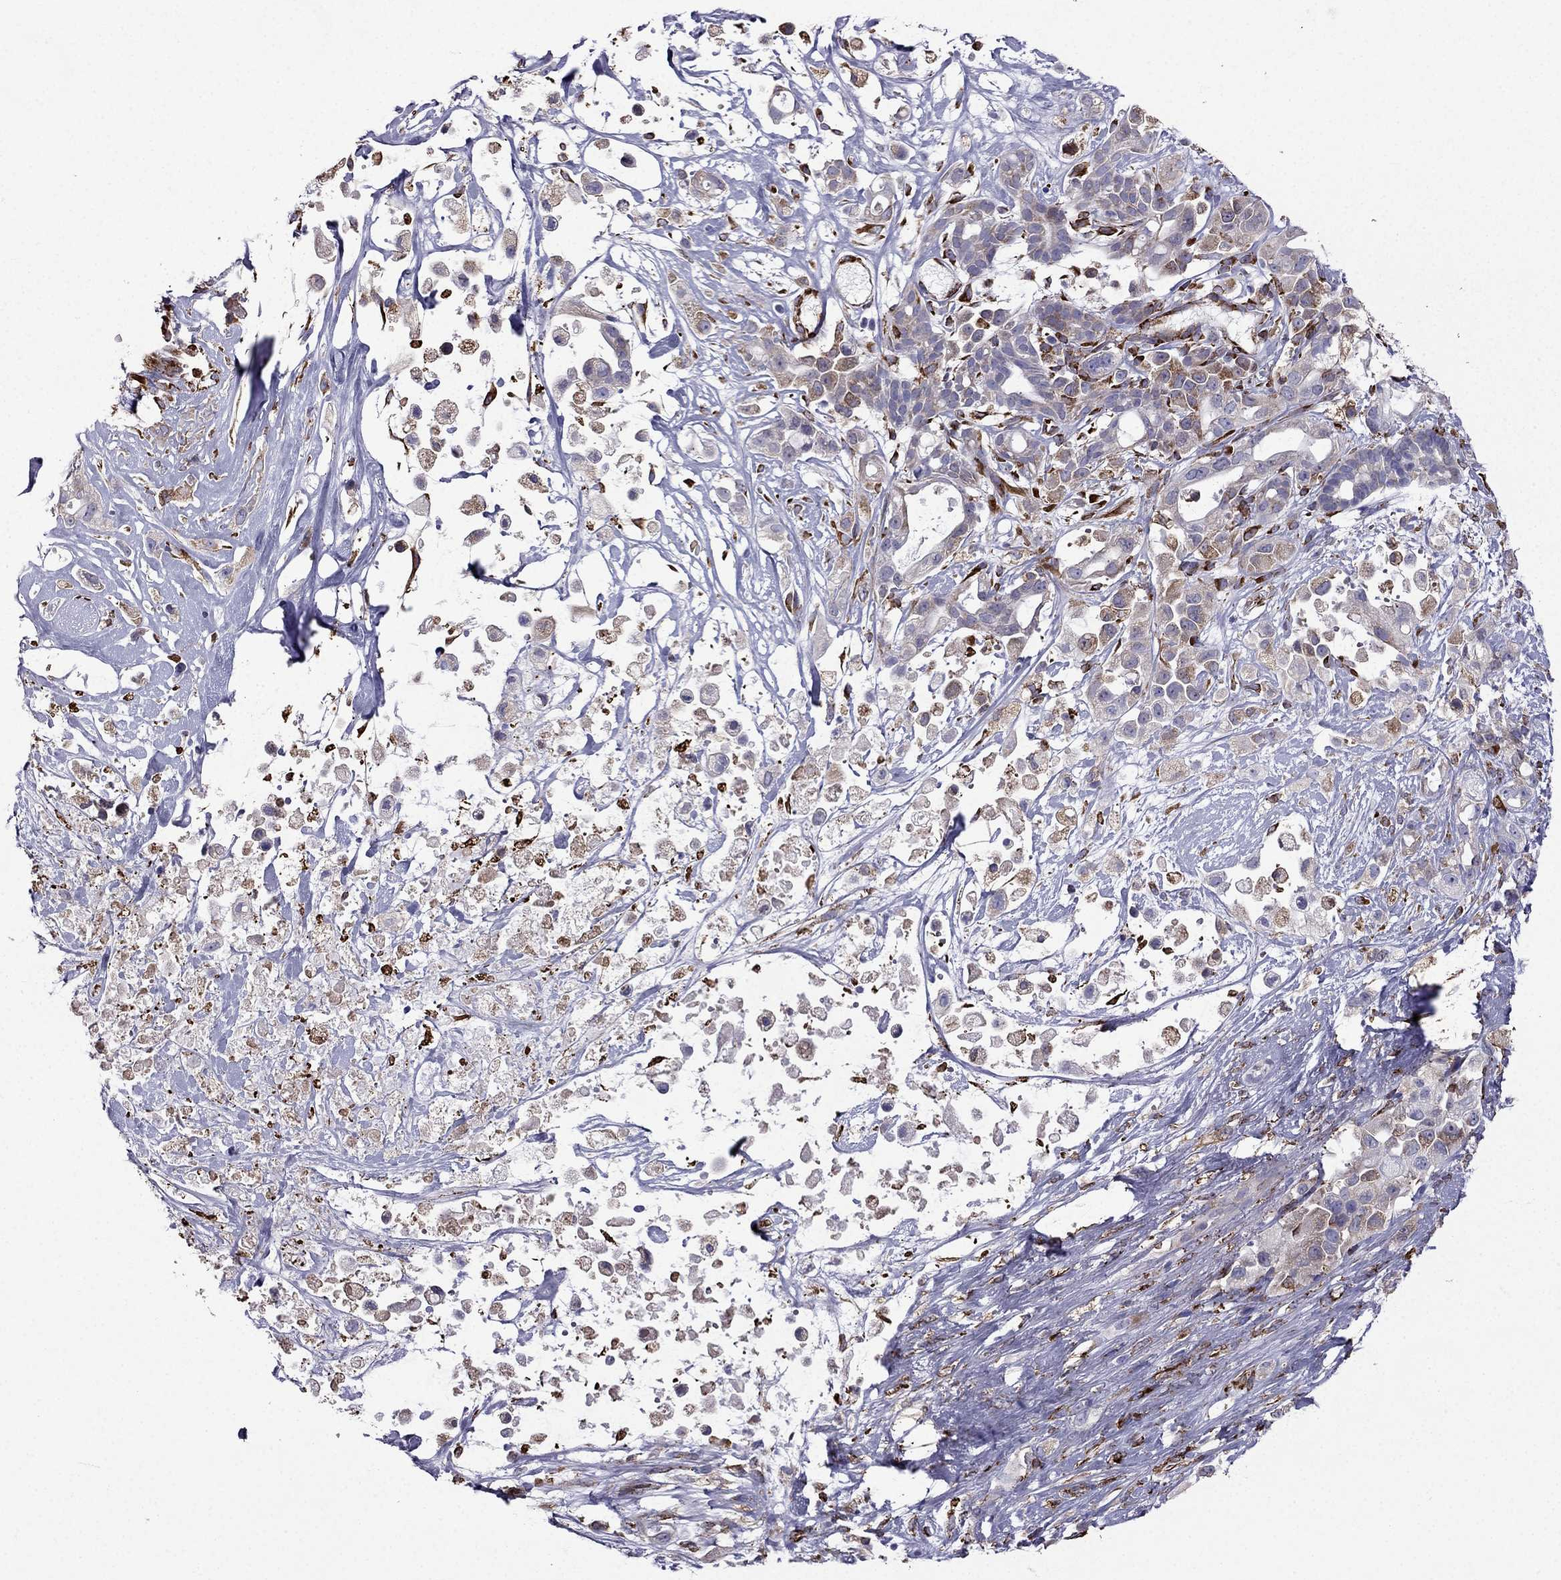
{"staining": {"intensity": "weak", "quantity": "<25%", "location": "cytoplasmic/membranous"}, "tissue": "pancreatic cancer", "cell_type": "Tumor cells", "image_type": "cancer", "snomed": [{"axis": "morphology", "description": "Adenocarcinoma, NOS"}, {"axis": "topography", "description": "Pancreas"}], "caption": "This is a photomicrograph of immunohistochemistry (IHC) staining of pancreatic cancer, which shows no positivity in tumor cells.", "gene": "IKBIP", "patient": {"sex": "male", "age": 44}}